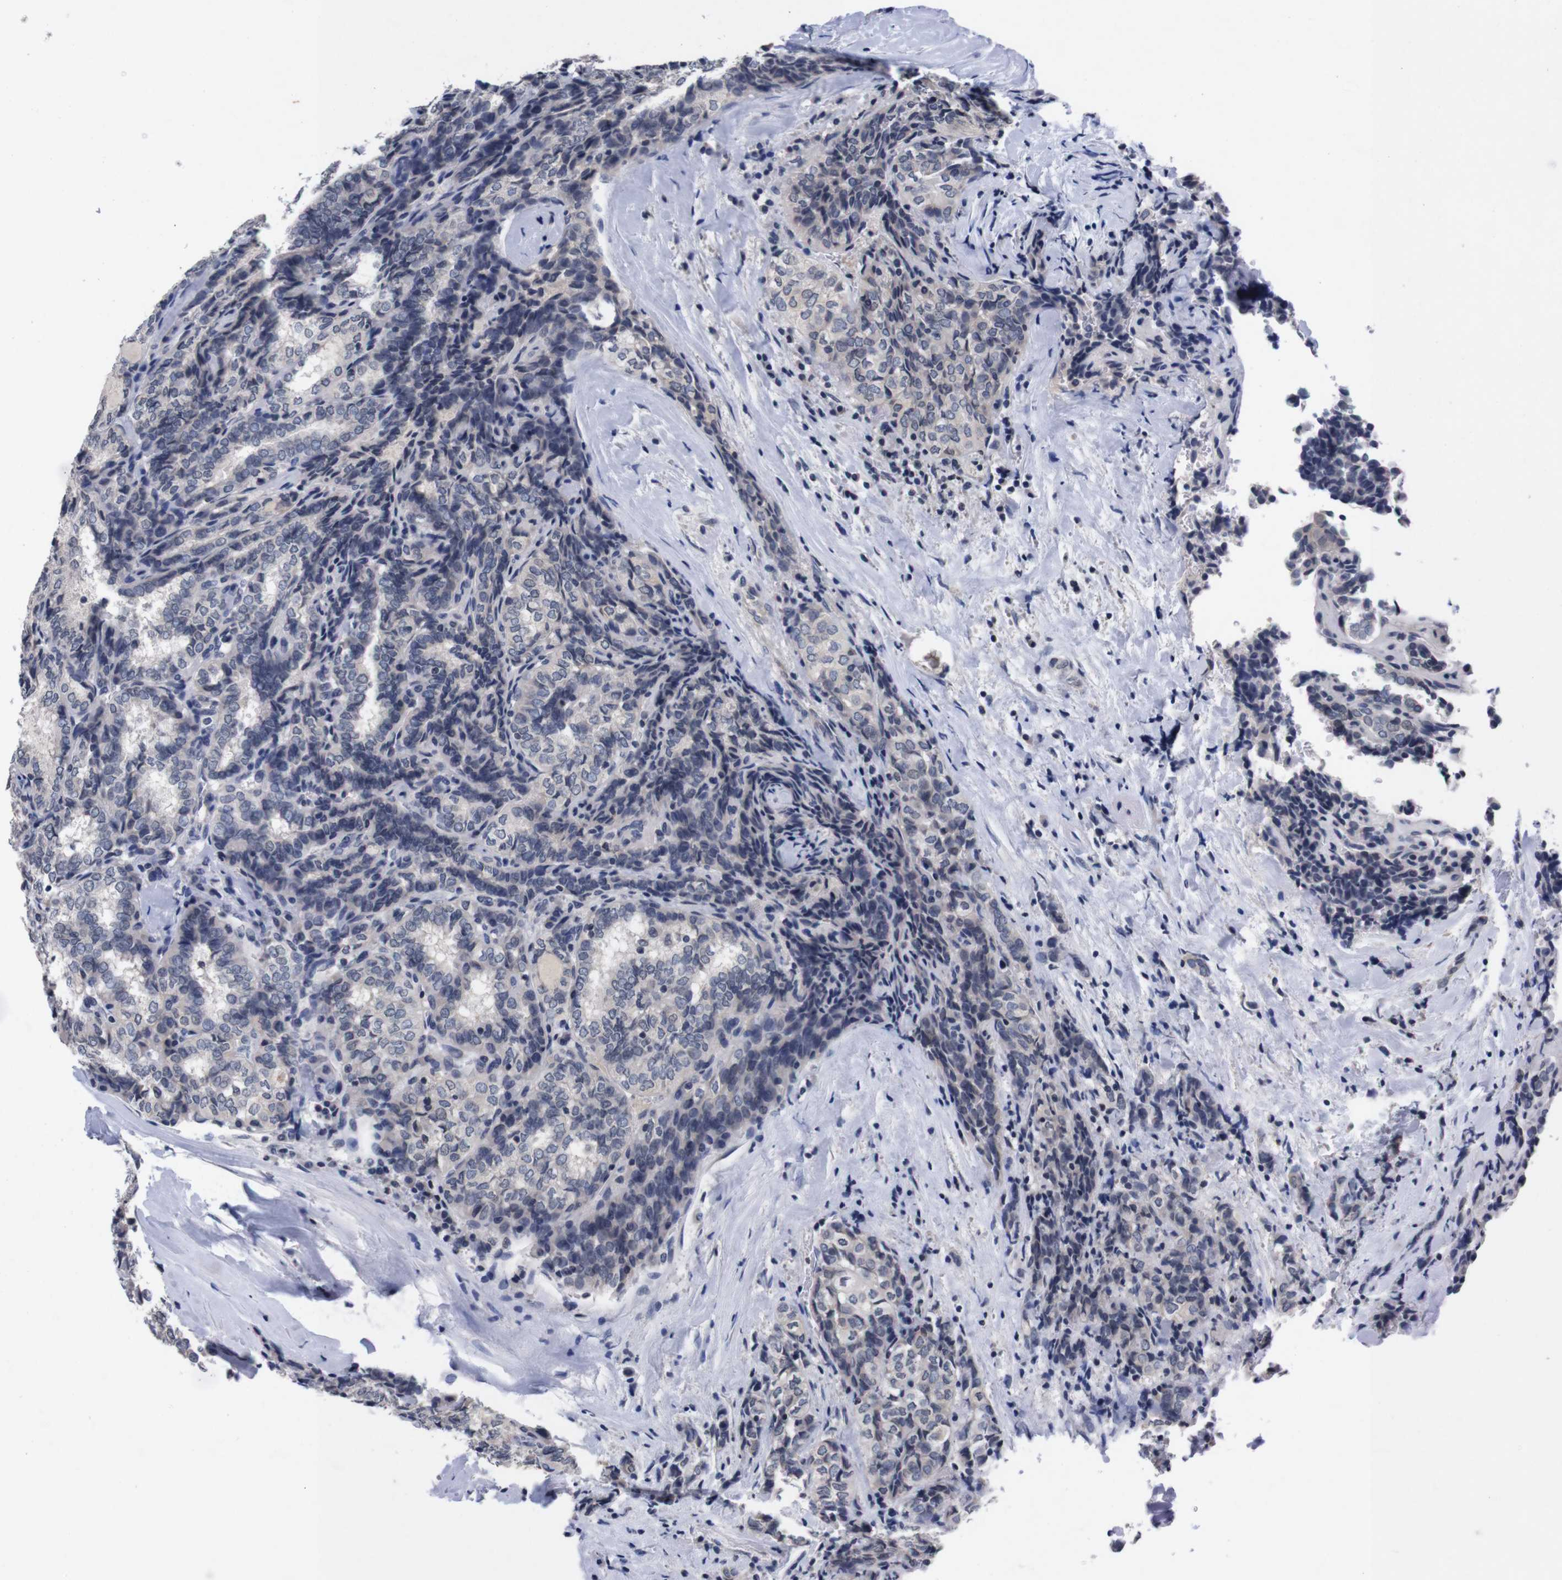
{"staining": {"intensity": "negative", "quantity": "none", "location": "none"}, "tissue": "thyroid cancer", "cell_type": "Tumor cells", "image_type": "cancer", "snomed": [{"axis": "morphology", "description": "Normal tissue, NOS"}, {"axis": "morphology", "description": "Papillary adenocarcinoma, NOS"}, {"axis": "topography", "description": "Thyroid gland"}], "caption": "Thyroid cancer (papillary adenocarcinoma) stained for a protein using IHC exhibits no expression tumor cells.", "gene": "TNFRSF21", "patient": {"sex": "female", "age": 30}}